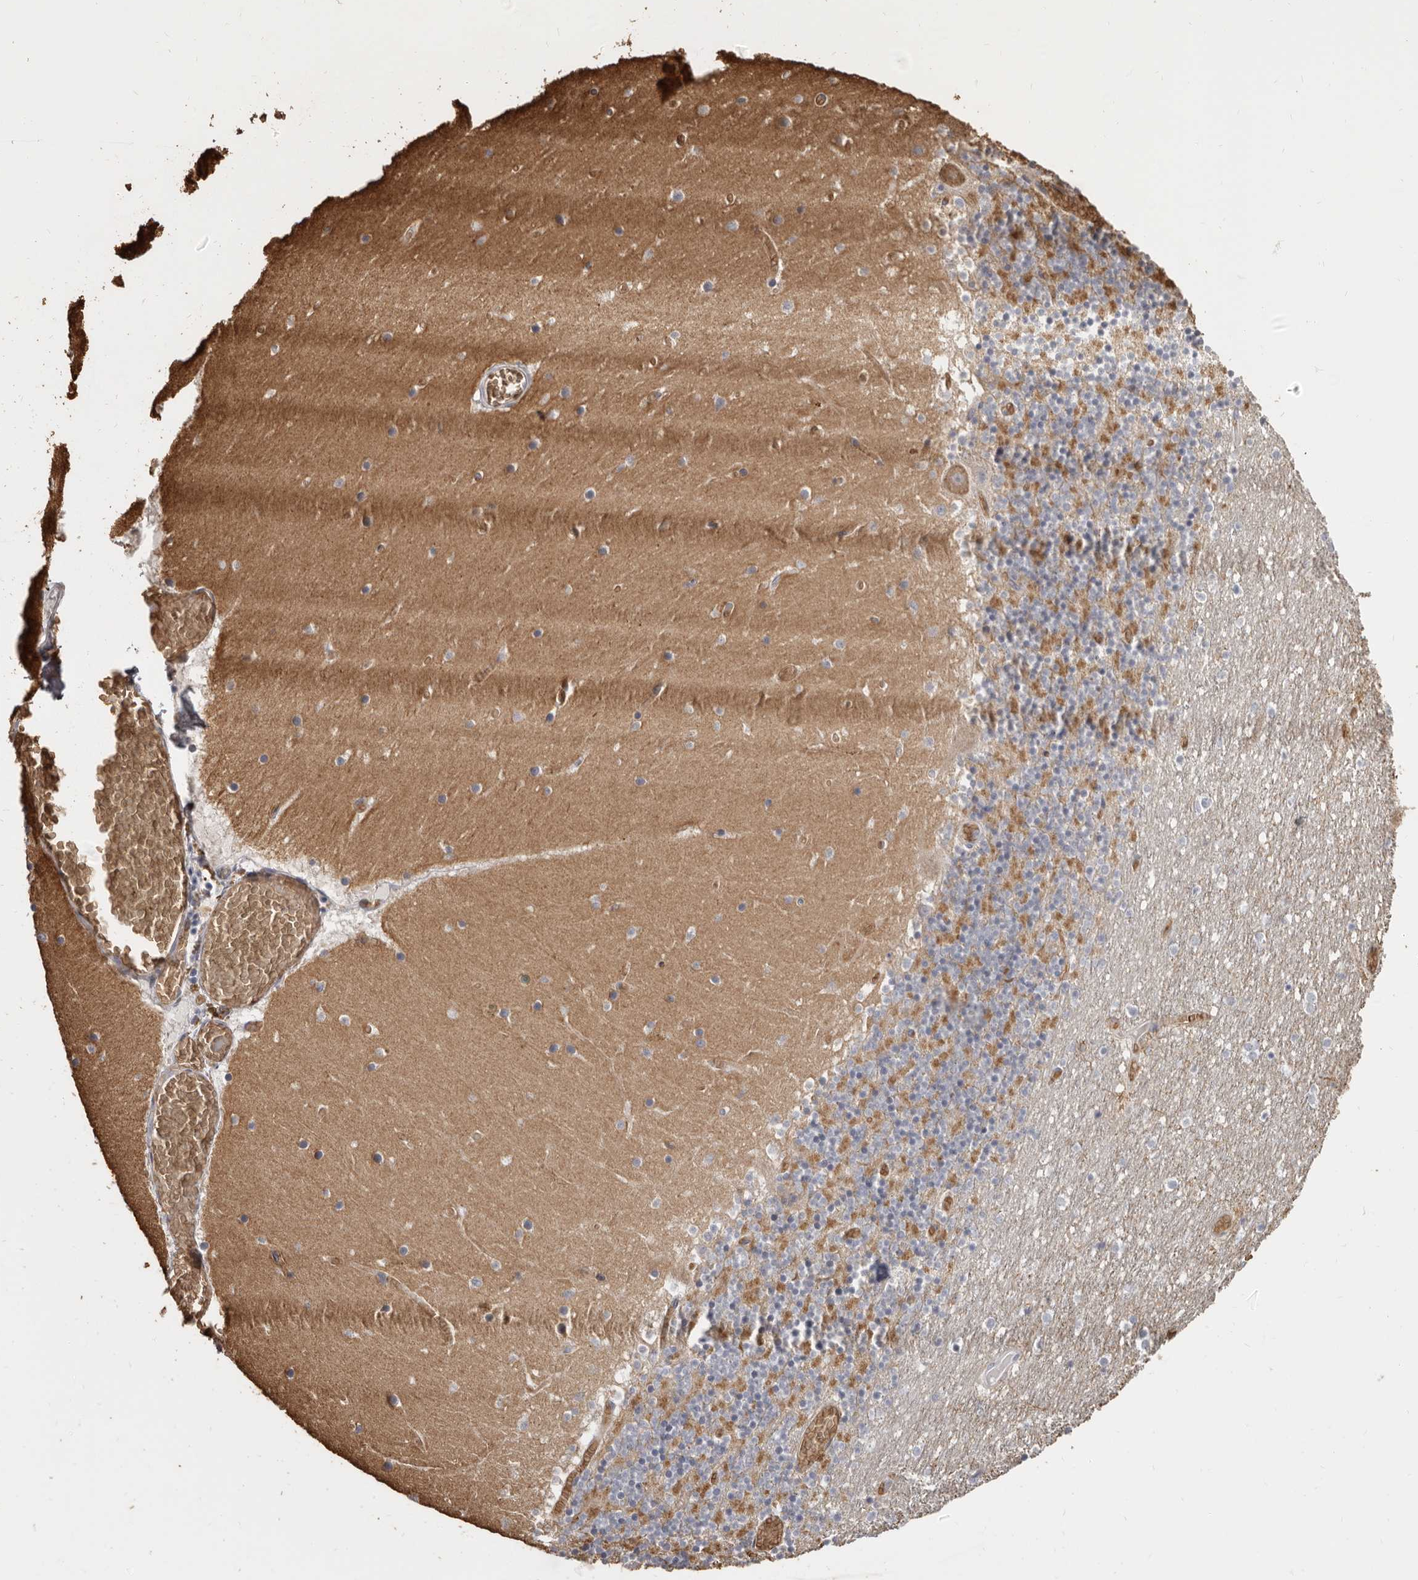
{"staining": {"intensity": "moderate", "quantity": "25%-75%", "location": "cytoplasmic/membranous"}, "tissue": "cerebellum", "cell_type": "Cells in granular layer", "image_type": "normal", "snomed": [{"axis": "morphology", "description": "Normal tissue, NOS"}, {"axis": "topography", "description": "Cerebellum"}], "caption": "Protein staining of unremarkable cerebellum demonstrates moderate cytoplasmic/membranous expression in approximately 25%-75% of cells in granular layer.", "gene": "ENTREP1", "patient": {"sex": "female", "age": 28}}